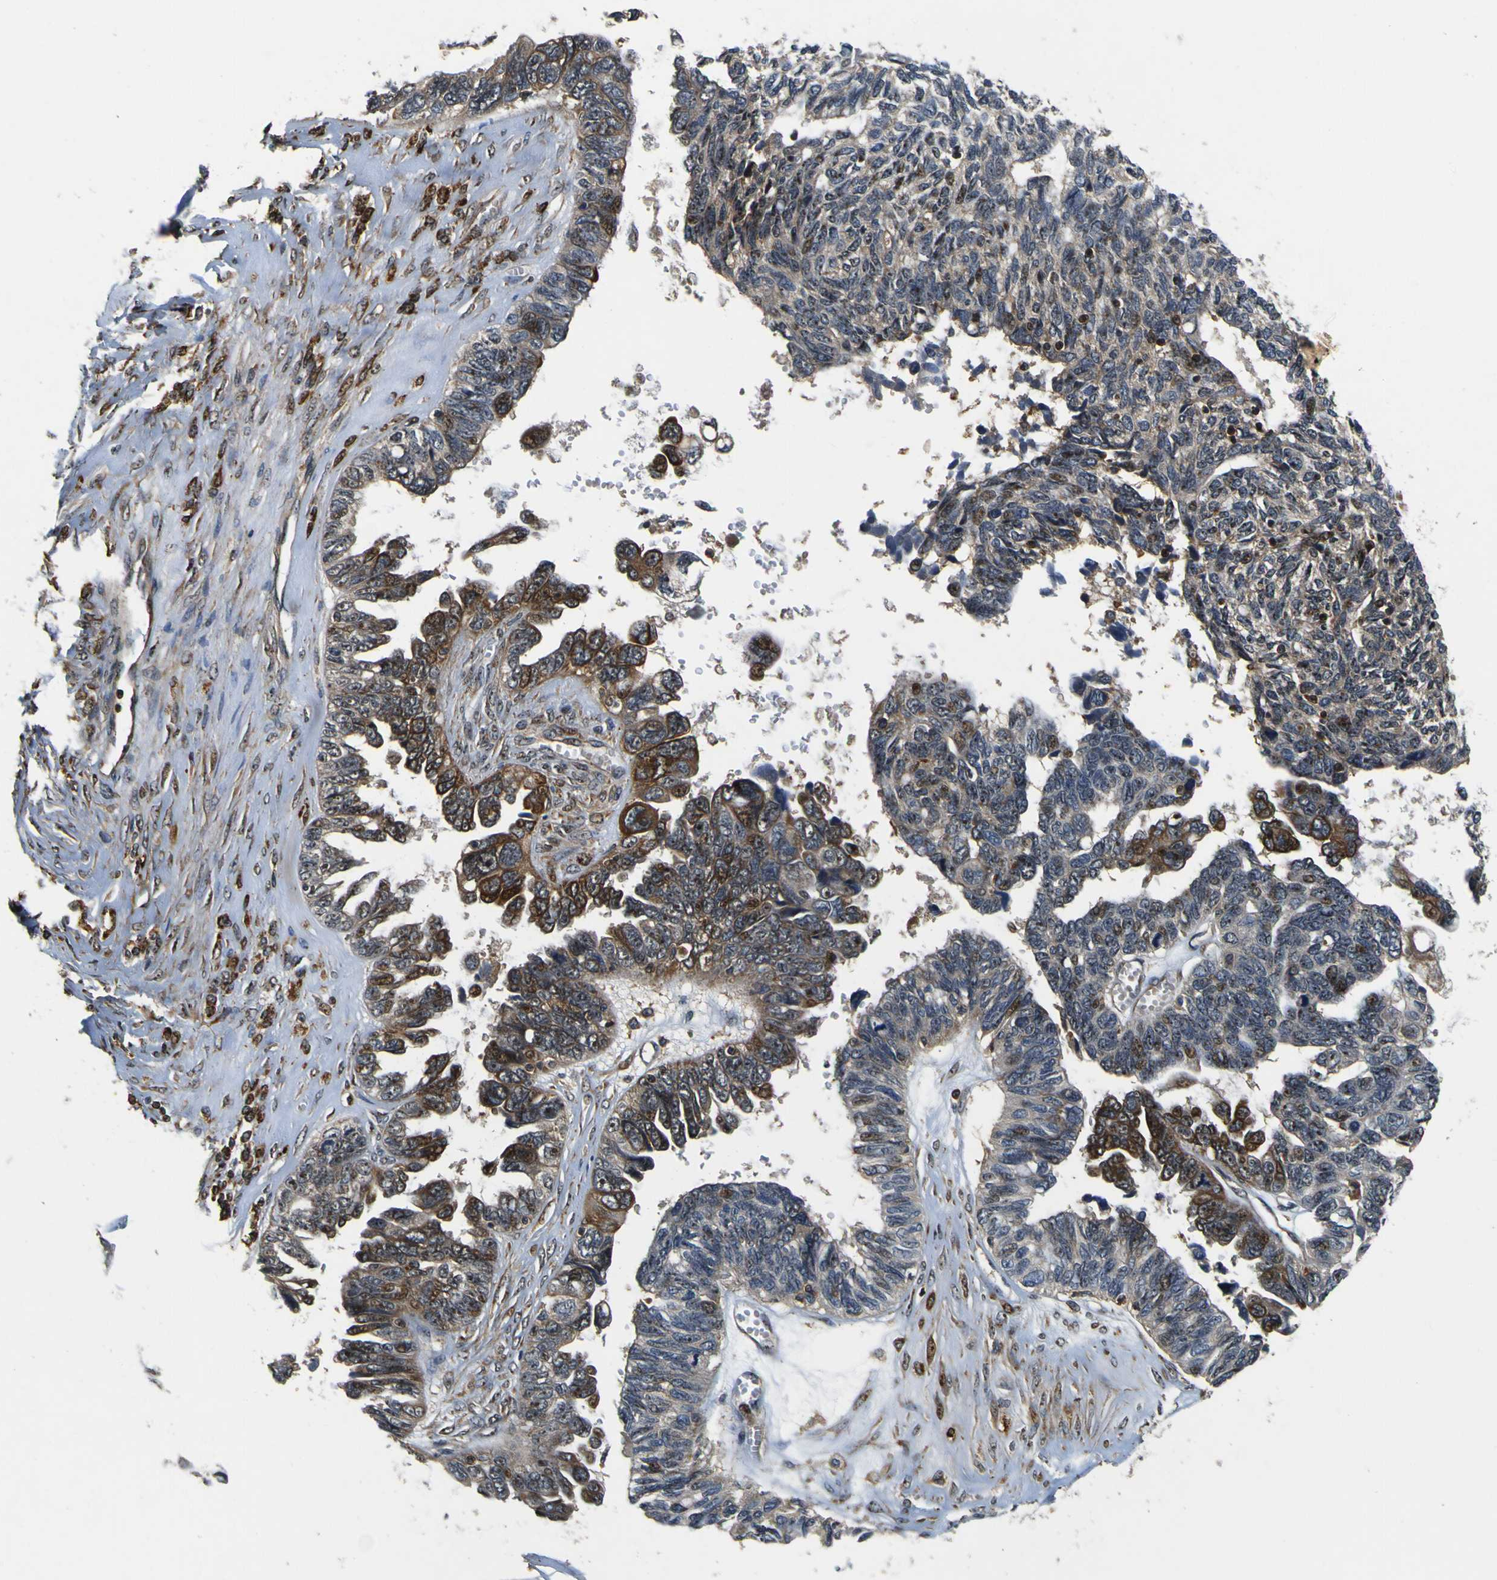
{"staining": {"intensity": "moderate", "quantity": ">75%", "location": "cytoplasmic/membranous,nuclear"}, "tissue": "ovarian cancer", "cell_type": "Tumor cells", "image_type": "cancer", "snomed": [{"axis": "morphology", "description": "Cystadenocarcinoma, serous, NOS"}, {"axis": "topography", "description": "Ovary"}], "caption": "Immunohistochemical staining of ovarian cancer (serous cystadenocarcinoma) reveals medium levels of moderate cytoplasmic/membranous and nuclear positivity in about >75% of tumor cells.", "gene": "LRP4", "patient": {"sex": "female", "age": 79}}